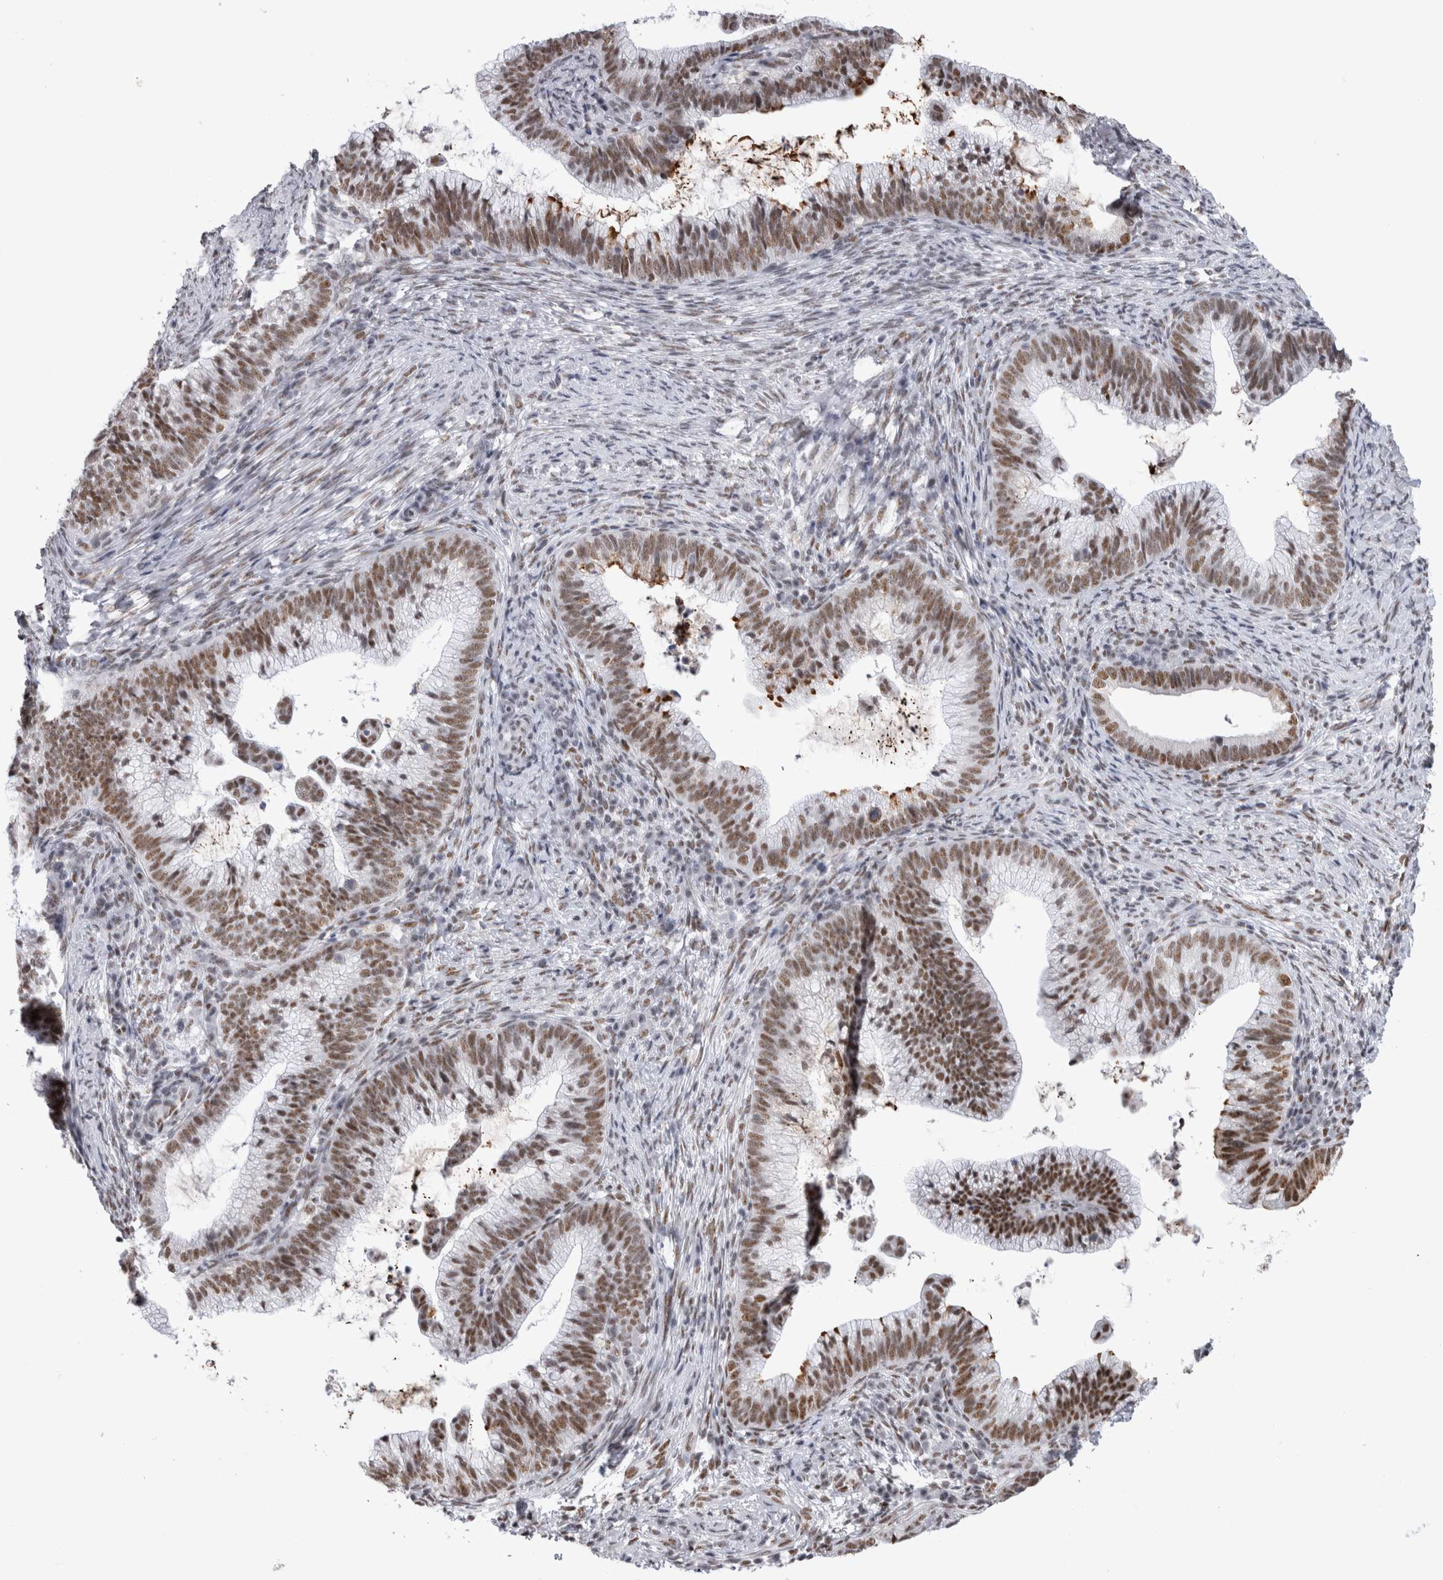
{"staining": {"intensity": "moderate", "quantity": ">75%", "location": "nuclear"}, "tissue": "cervical cancer", "cell_type": "Tumor cells", "image_type": "cancer", "snomed": [{"axis": "morphology", "description": "Adenocarcinoma, NOS"}, {"axis": "topography", "description": "Cervix"}], "caption": "Human cervical cancer stained with a protein marker displays moderate staining in tumor cells.", "gene": "API5", "patient": {"sex": "female", "age": 36}}